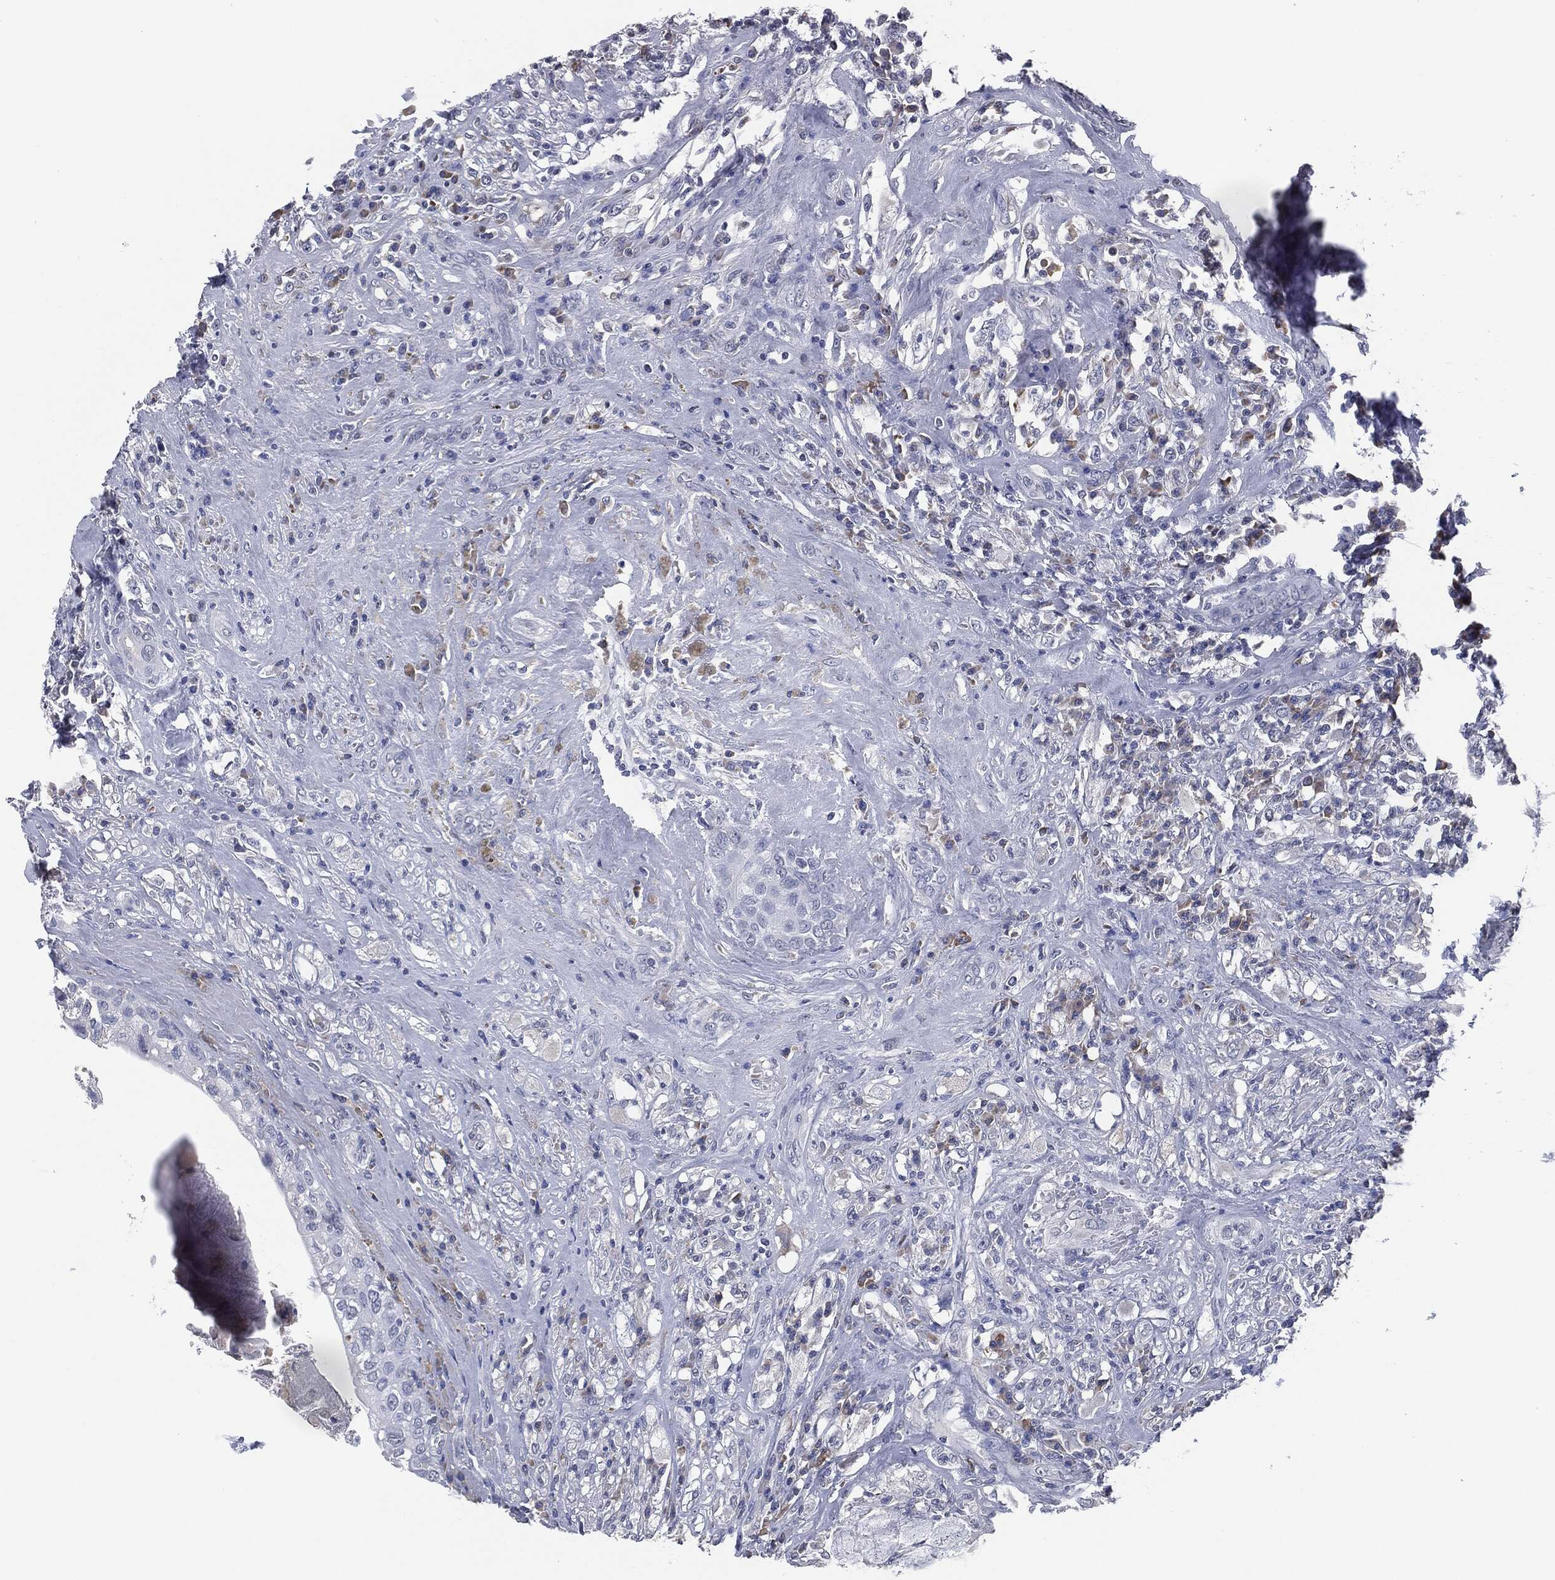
{"staining": {"intensity": "negative", "quantity": "none", "location": "none"}, "tissue": "testis cancer", "cell_type": "Tumor cells", "image_type": "cancer", "snomed": [{"axis": "morphology", "description": "Necrosis, NOS"}, {"axis": "morphology", "description": "Carcinoma, Embryonal, NOS"}, {"axis": "topography", "description": "Testis"}], "caption": "This is an immunohistochemistry (IHC) photomicrograph of testis embryonal carcinoma. There is no staining in tumor cells.", "gene": "IL2RG", "patient": {"sex": "male", "age": 19}}